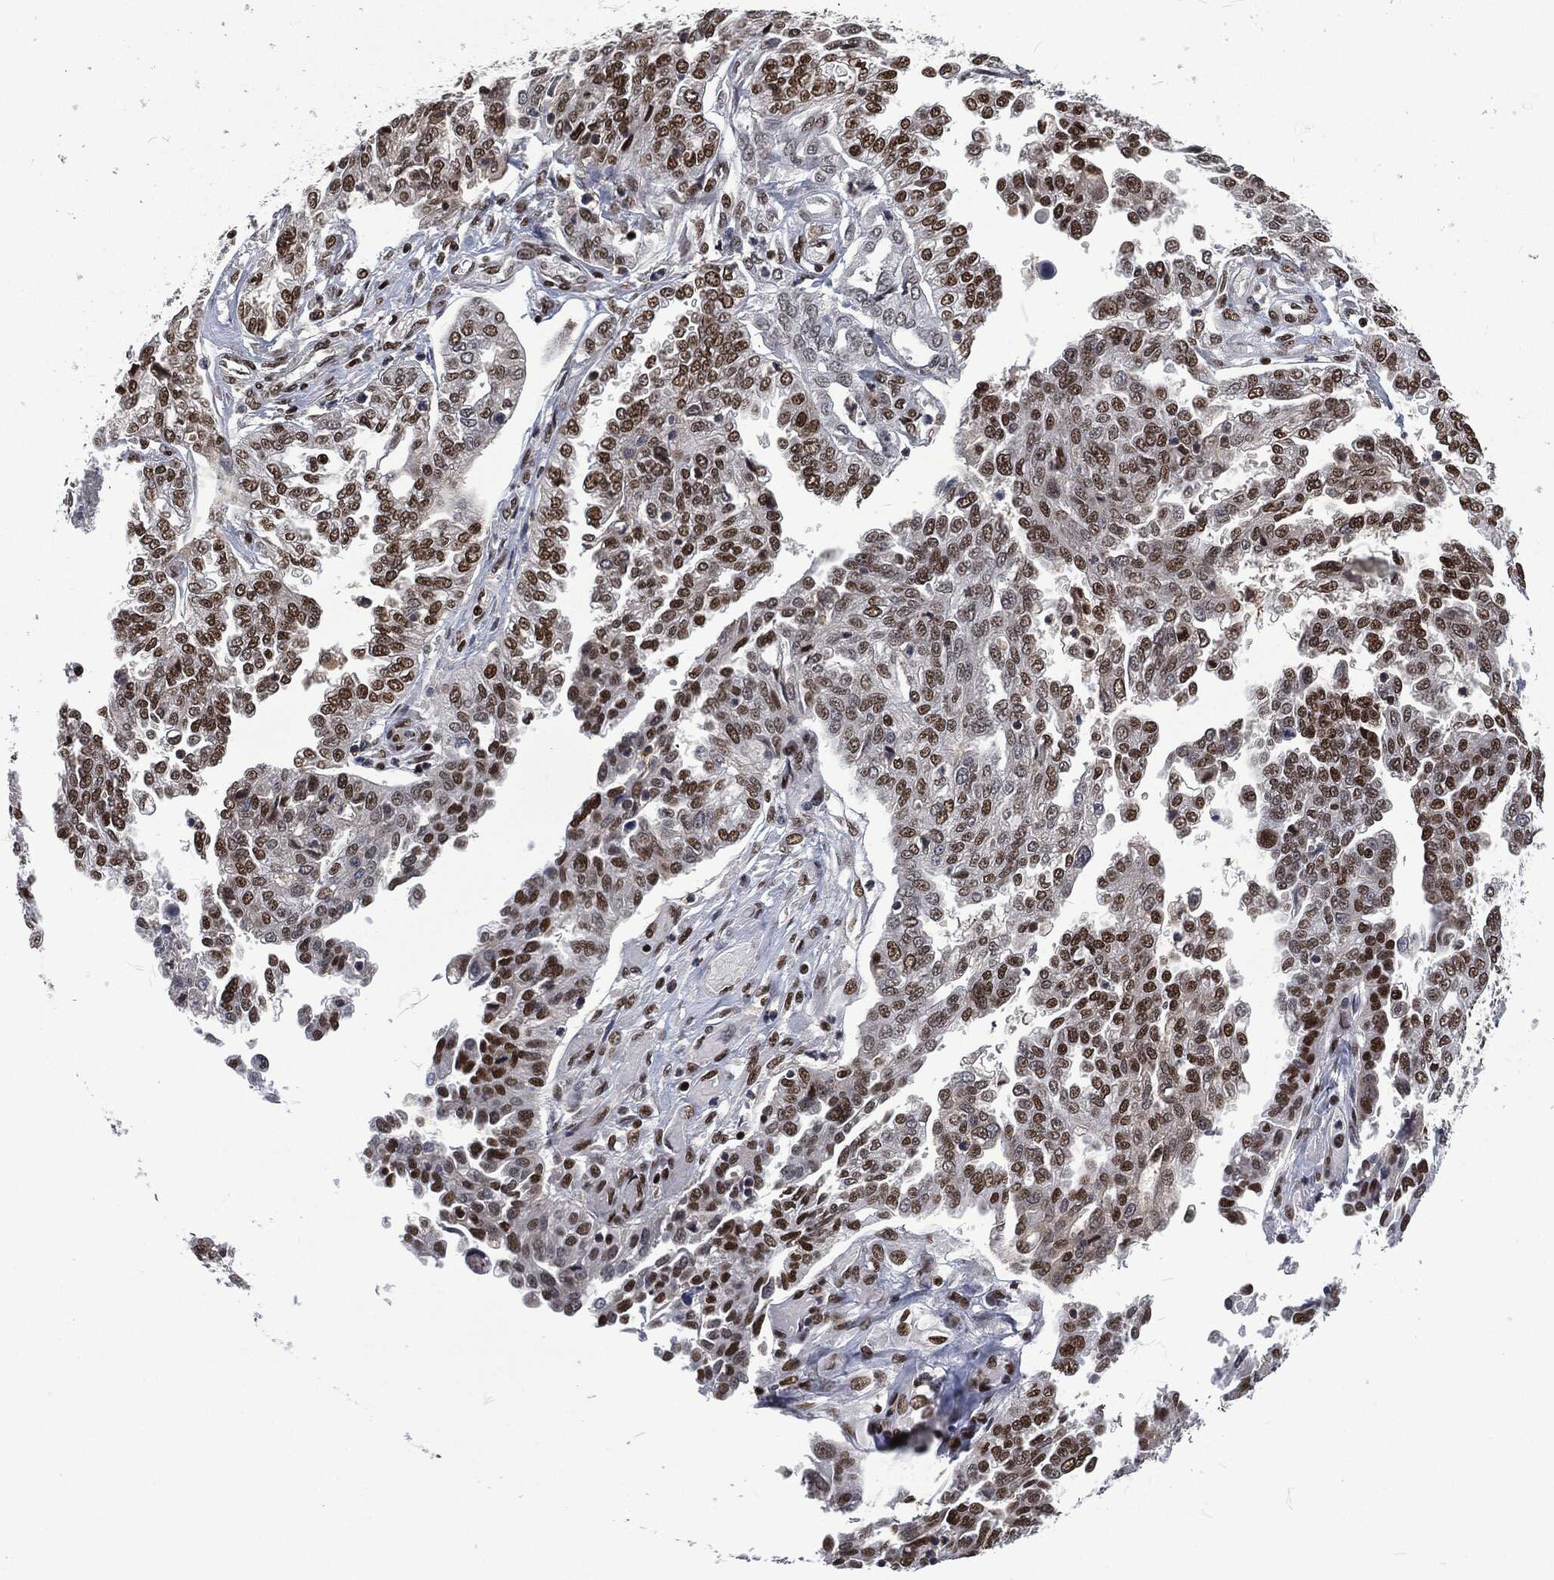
{"staining": {"intensity": "strong", "quantity": "<25%", "location": "nuclear"}, "tissue": "ovarian cancer", "cell_type": "Tumor cells", "image_type": "cancer", "snomed": [{"axis": "morphology", "description": "Cystadenocarcinoma, serous, NOS"}, {"axis": "topography", "description": "Ovary"}], "caption": "IHC of ovarian serous cystadenocarcinoma shows medium levels of strong nuclear positivity in approximately <25% of tumor cells.", "gene": "DCPS", "patient": {"sex": "female", "age": 67}}